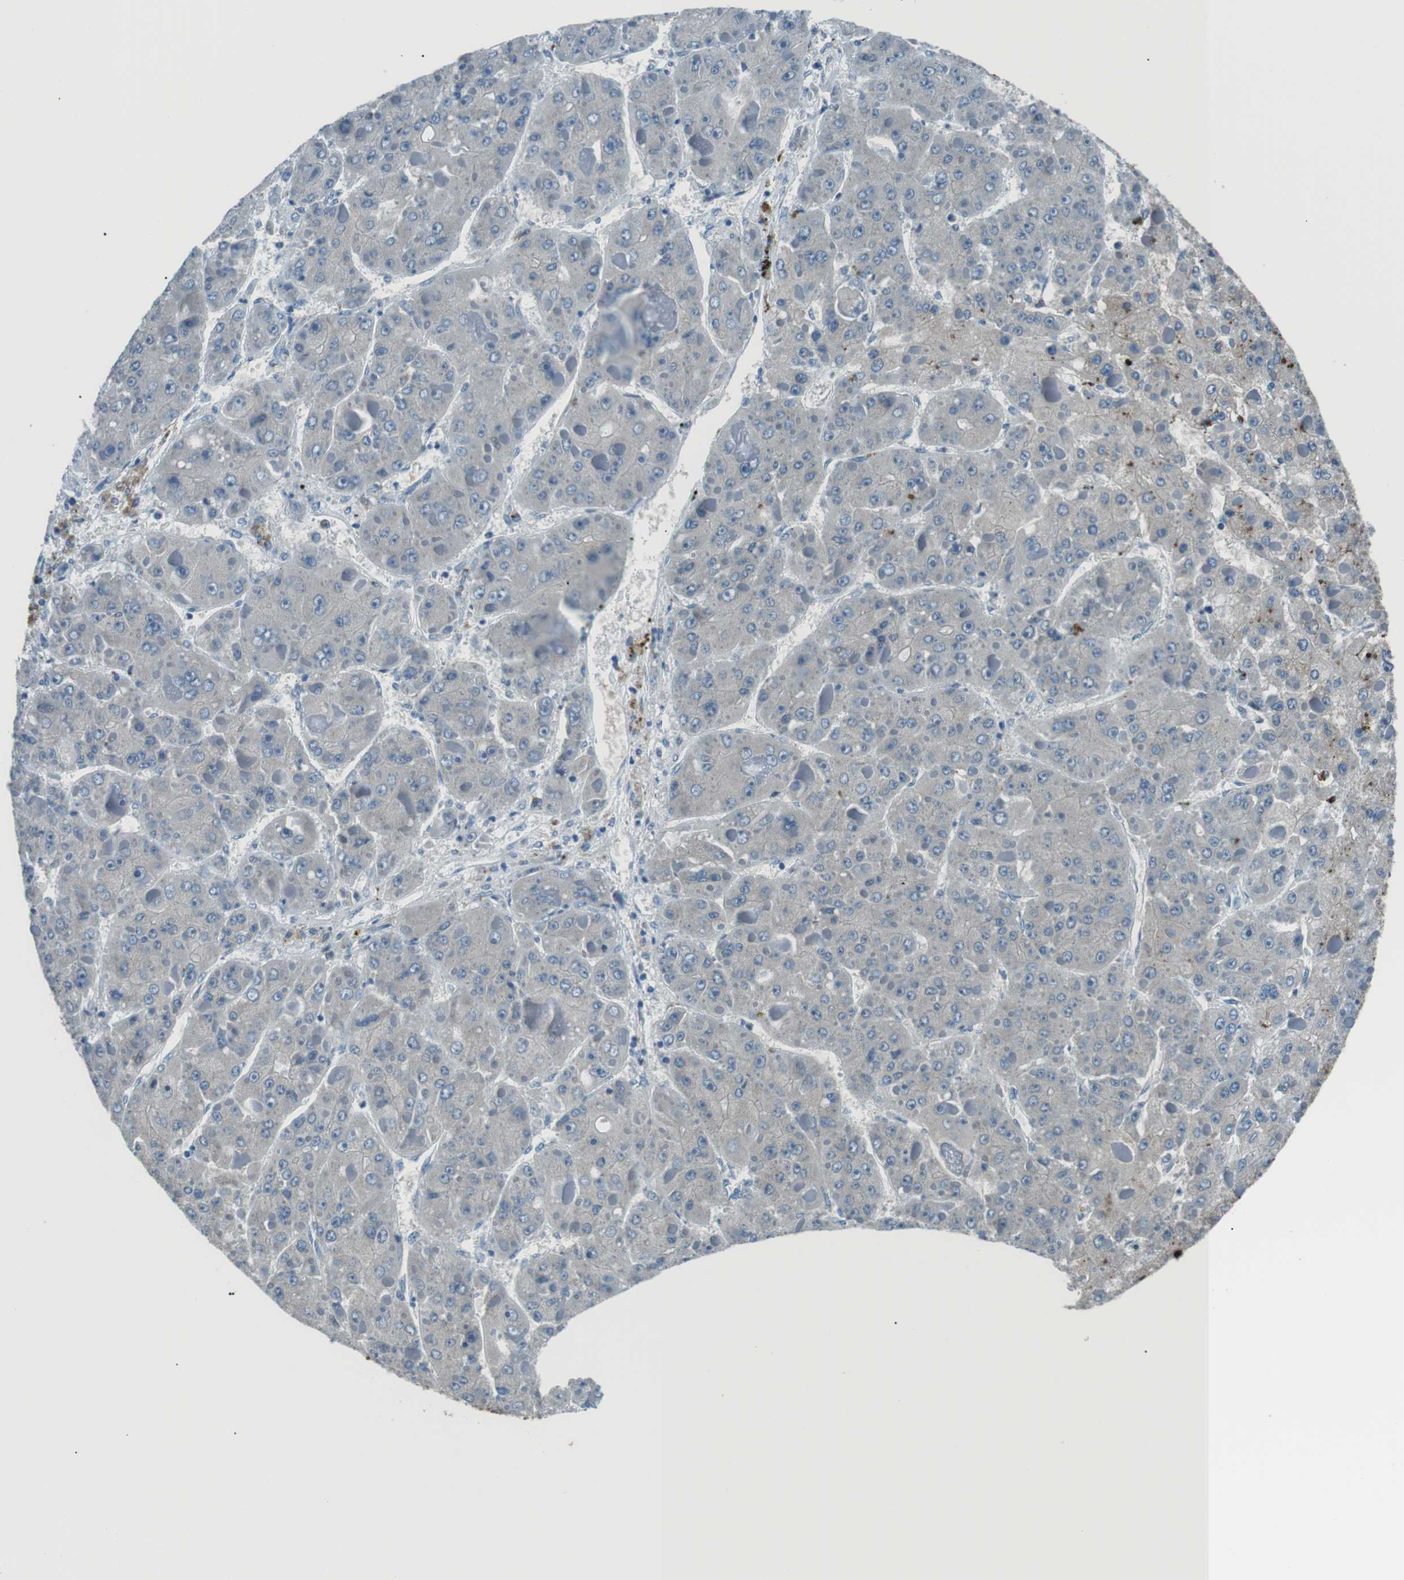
{"staining": {"intensity": "moderate", "quantity": "<25%", "location": "cytoplasmic/membranous"}, "tissue": "liver cancer", "cell_type": "Tumor cells", "image_type": "cancer", "snomed": [{"axis": "morphology", "description": "Carcinoma, Hepatocellular, NOS"}, {"axis": "topography", "description": "Liver"}], "caption": "An immunohistochemistry histopathology image of neoplastic tissue is shown. Protein staining in brown shows moderate cytoplasmic/membranous positivity in liver cancer (hepatocellular carcinoma) within tumor cells. The protein of interest is shown in brown color, while the nuclei are stained blue.", "gene": "ST6GAL1", "patient": {"sex": "female", "age": 73}}